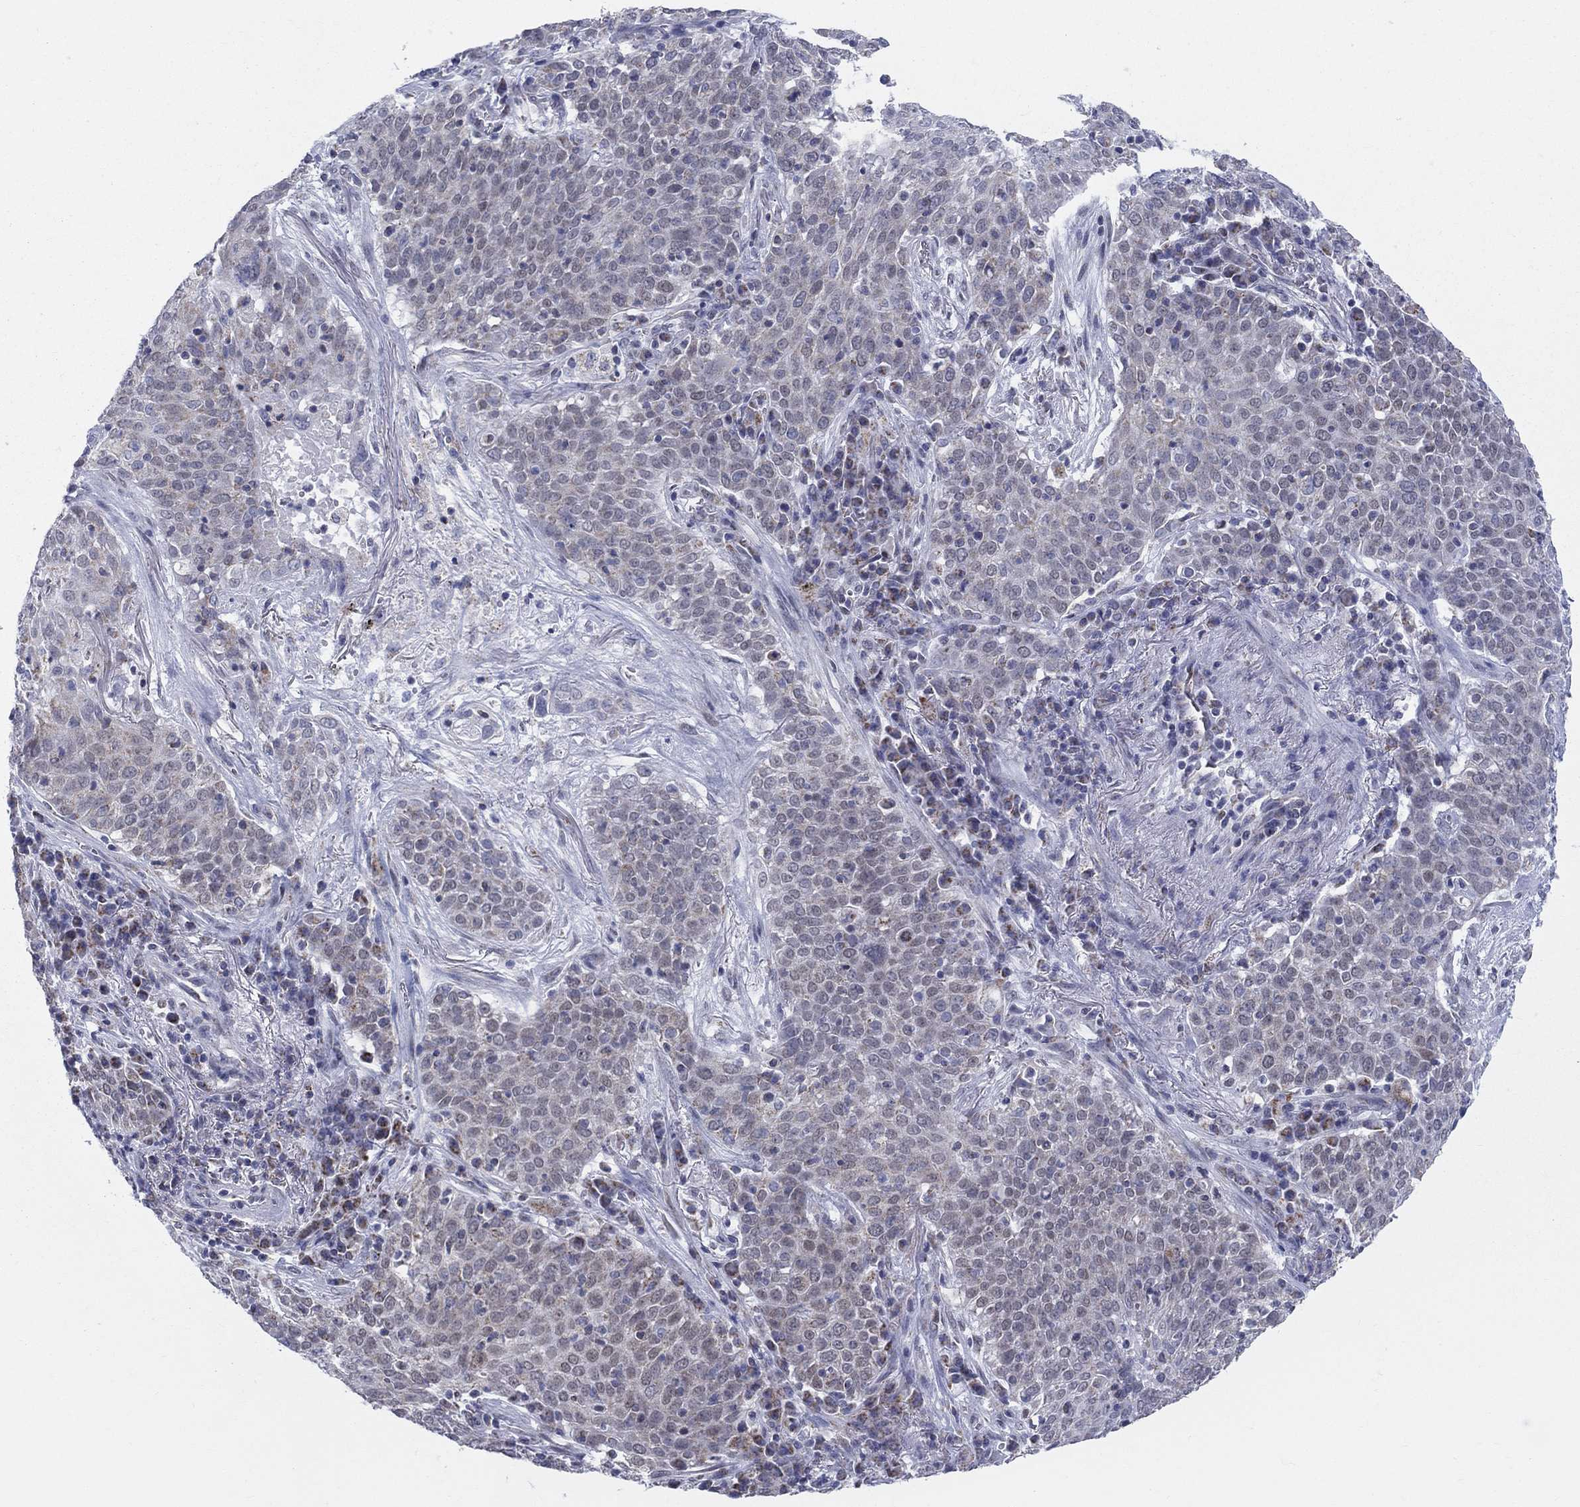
{"staining": {"intensity": "negative", "quantity": "none", "location": "none"}, "tissue": "lung cancer", "cell_type": "Tumor cells", "image_type": "cancer", "snomed": [{"axis": "morphology", "description": "Squamous cell carcinoma, NOS"}, {"axis": "topography", "description": "Lung"}], "caption": "A high-resolution photomicrograph shows immunohistochemistry (IHC) staining of lung squamous cell carcinoma, which demonstrates no significant staining in tumor cells. (Brightfield microscopy of DAB immunohistochemistry at high magnification).", "gene": "KISS1R", "patient": {"sex": "male", "age": 82}}